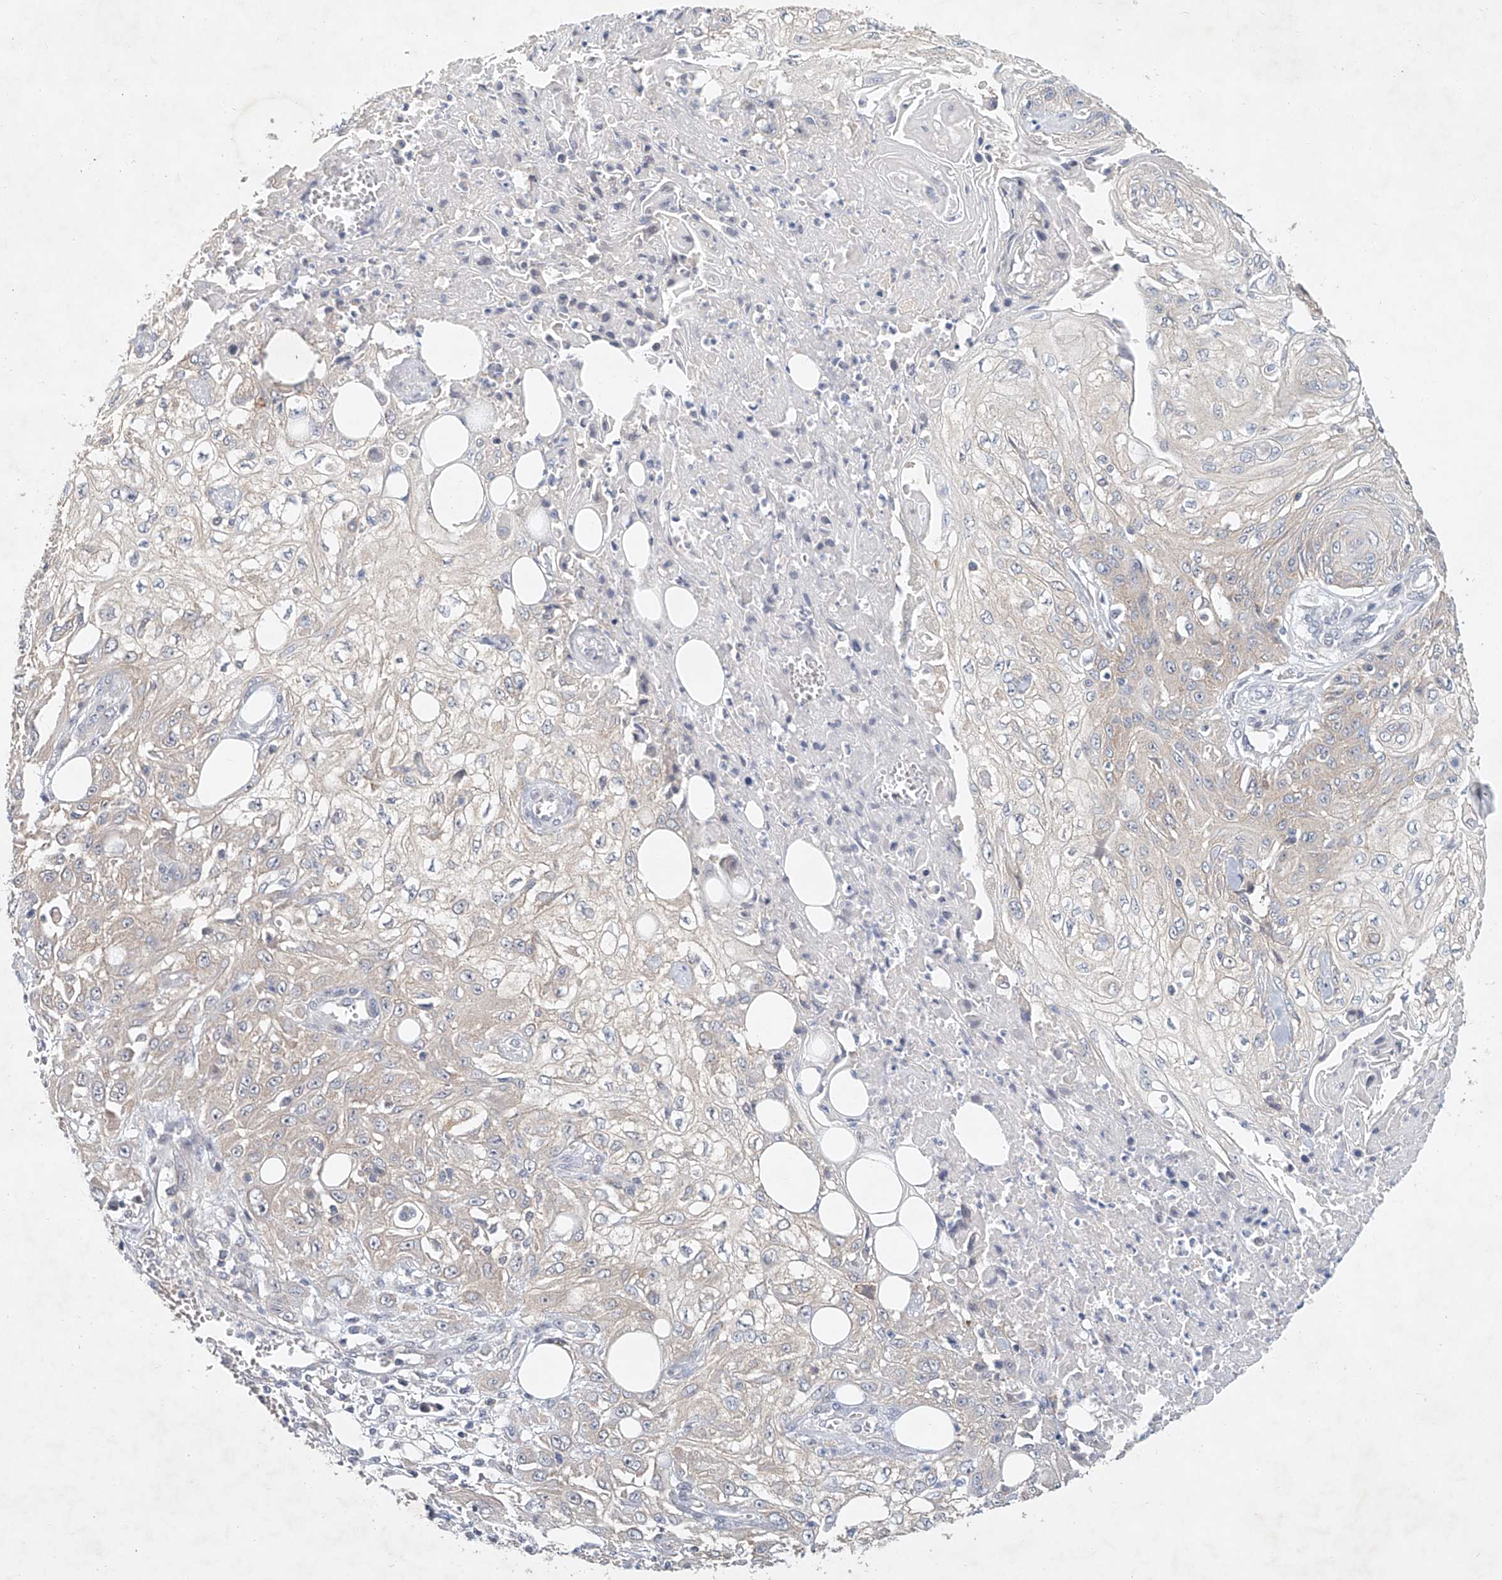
{"staining": {"intensity": "weak", "quantity": "<25%", "location": "cytoplasmic/membranous"}, "tissue": "skin cancer", "cell_type": "Tumor cells", "image_type": "cancer", "snomed": [{"axis": "morphology", "description": "Squamous cell carcinoma, NOS"}, {"axis": "morphology", "description": "Squamous cell carcinoma, metastatic, NOS"}, {"axis": "topography", "description": "Skin"}, {"axis": "topography", "description": "Lymph node"}], "caption": "The micrograph reveals no staining of tumor cells in skin cancer (metastatic squamous cell carcinoma). (Stains: DAB (3,3'-diaminobenzidine) IHC with hematoxylin counter stain, Microscopy: brightfield microscopy at high magnification).", "gene": "CARMIL1", "patient": {"sex": "male", "age": 75}}